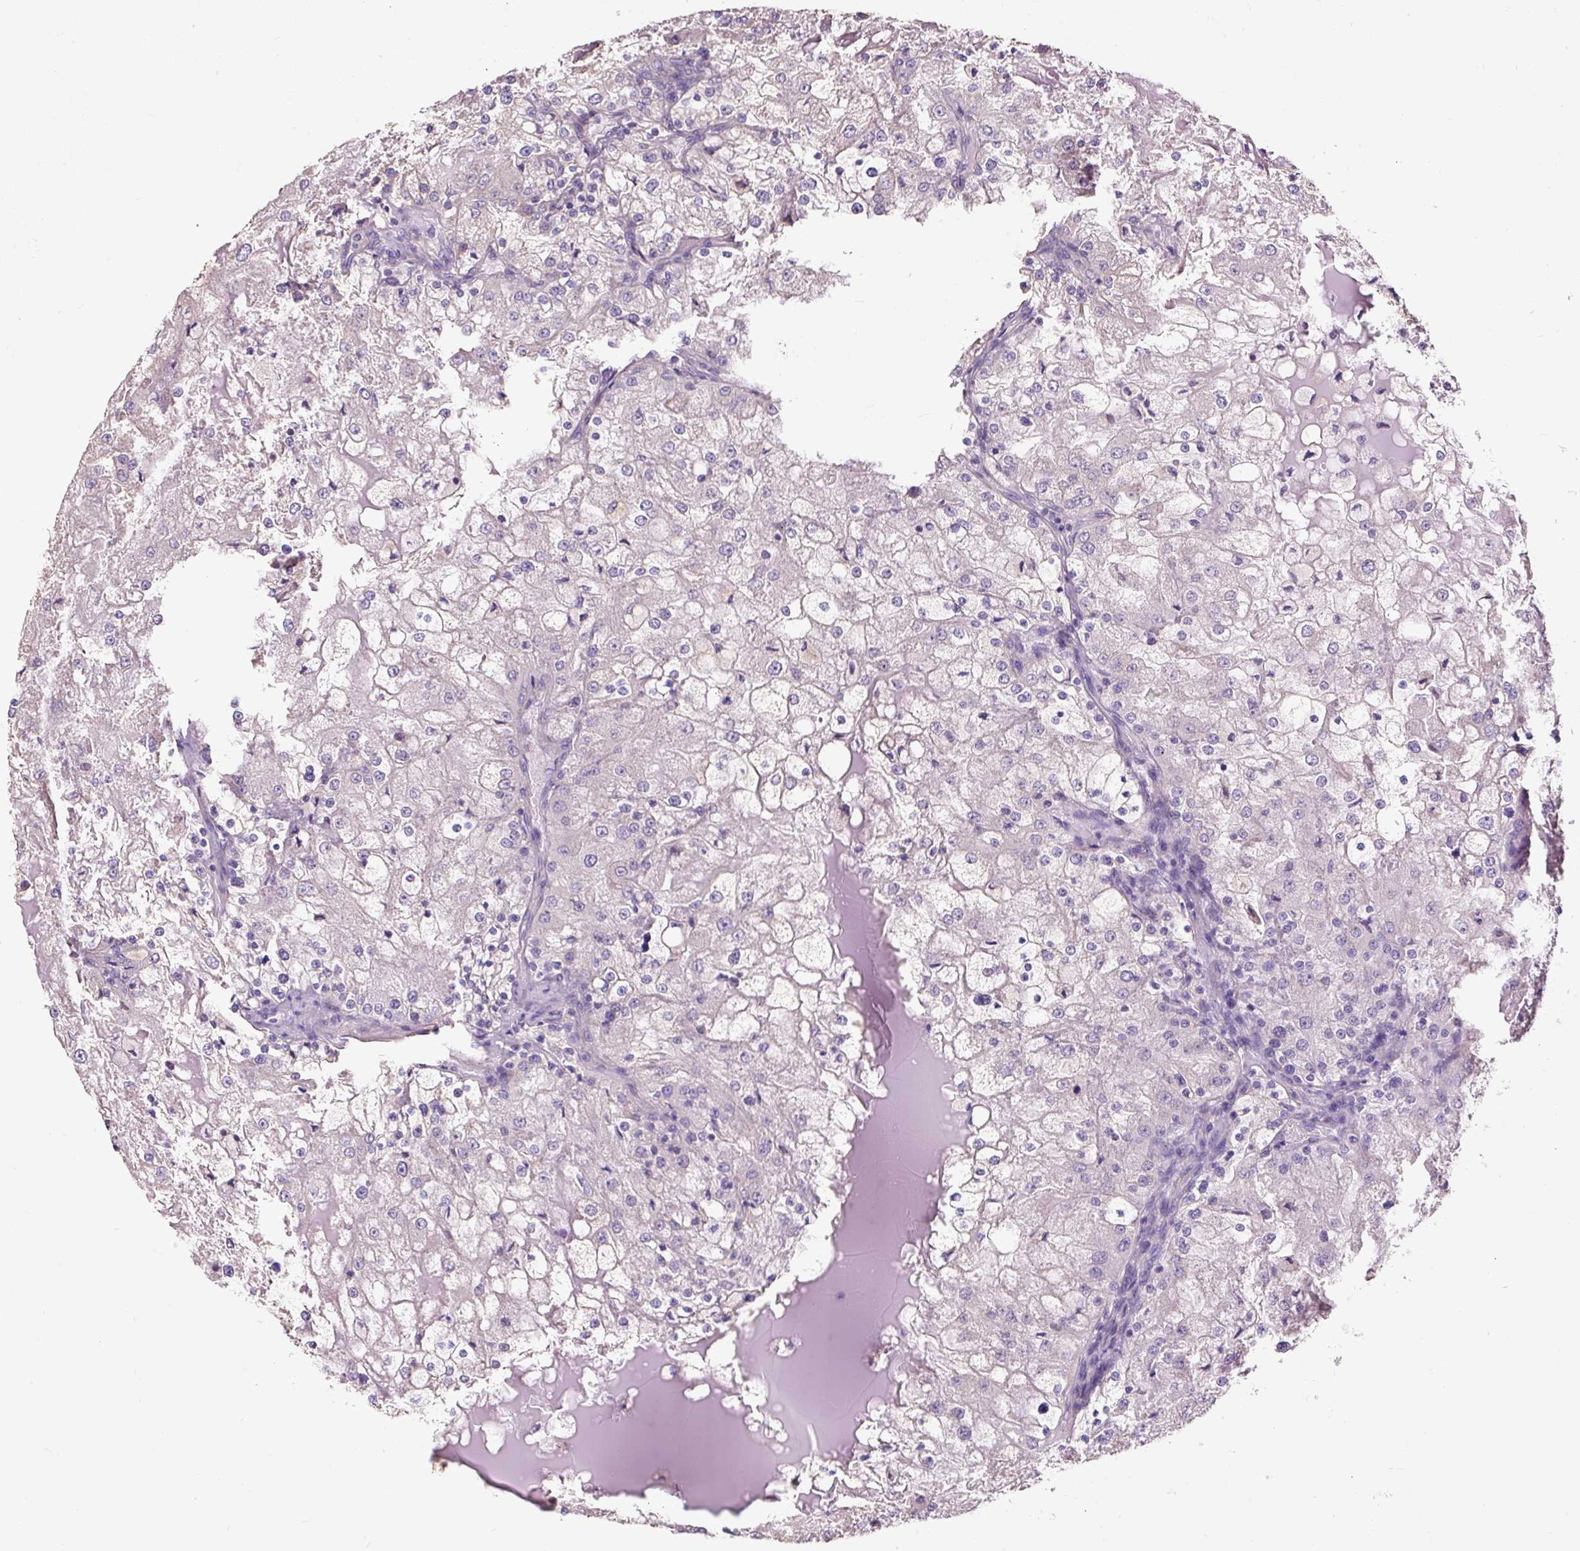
{"staining": {"intensity": "negative", "quantity": "none", "location": "none"}, "tissue": "renal cancer", "cell_type": "Tumor cells", "image_type": "cancer", "snomed": [{"axis": "morphology", "description": "Adenocarcinoma, NOS"}, {"axis": "topography", "description": "Kidney"}], "caption": "Tumor cells are negative for brown protein staining in renal cancer (adenocarcinoma). (Immunohistochemistry, brightfield microscopy, high magnification).", "gene": "PDIA2", "patient": {"sex": "female", "age": 74}}